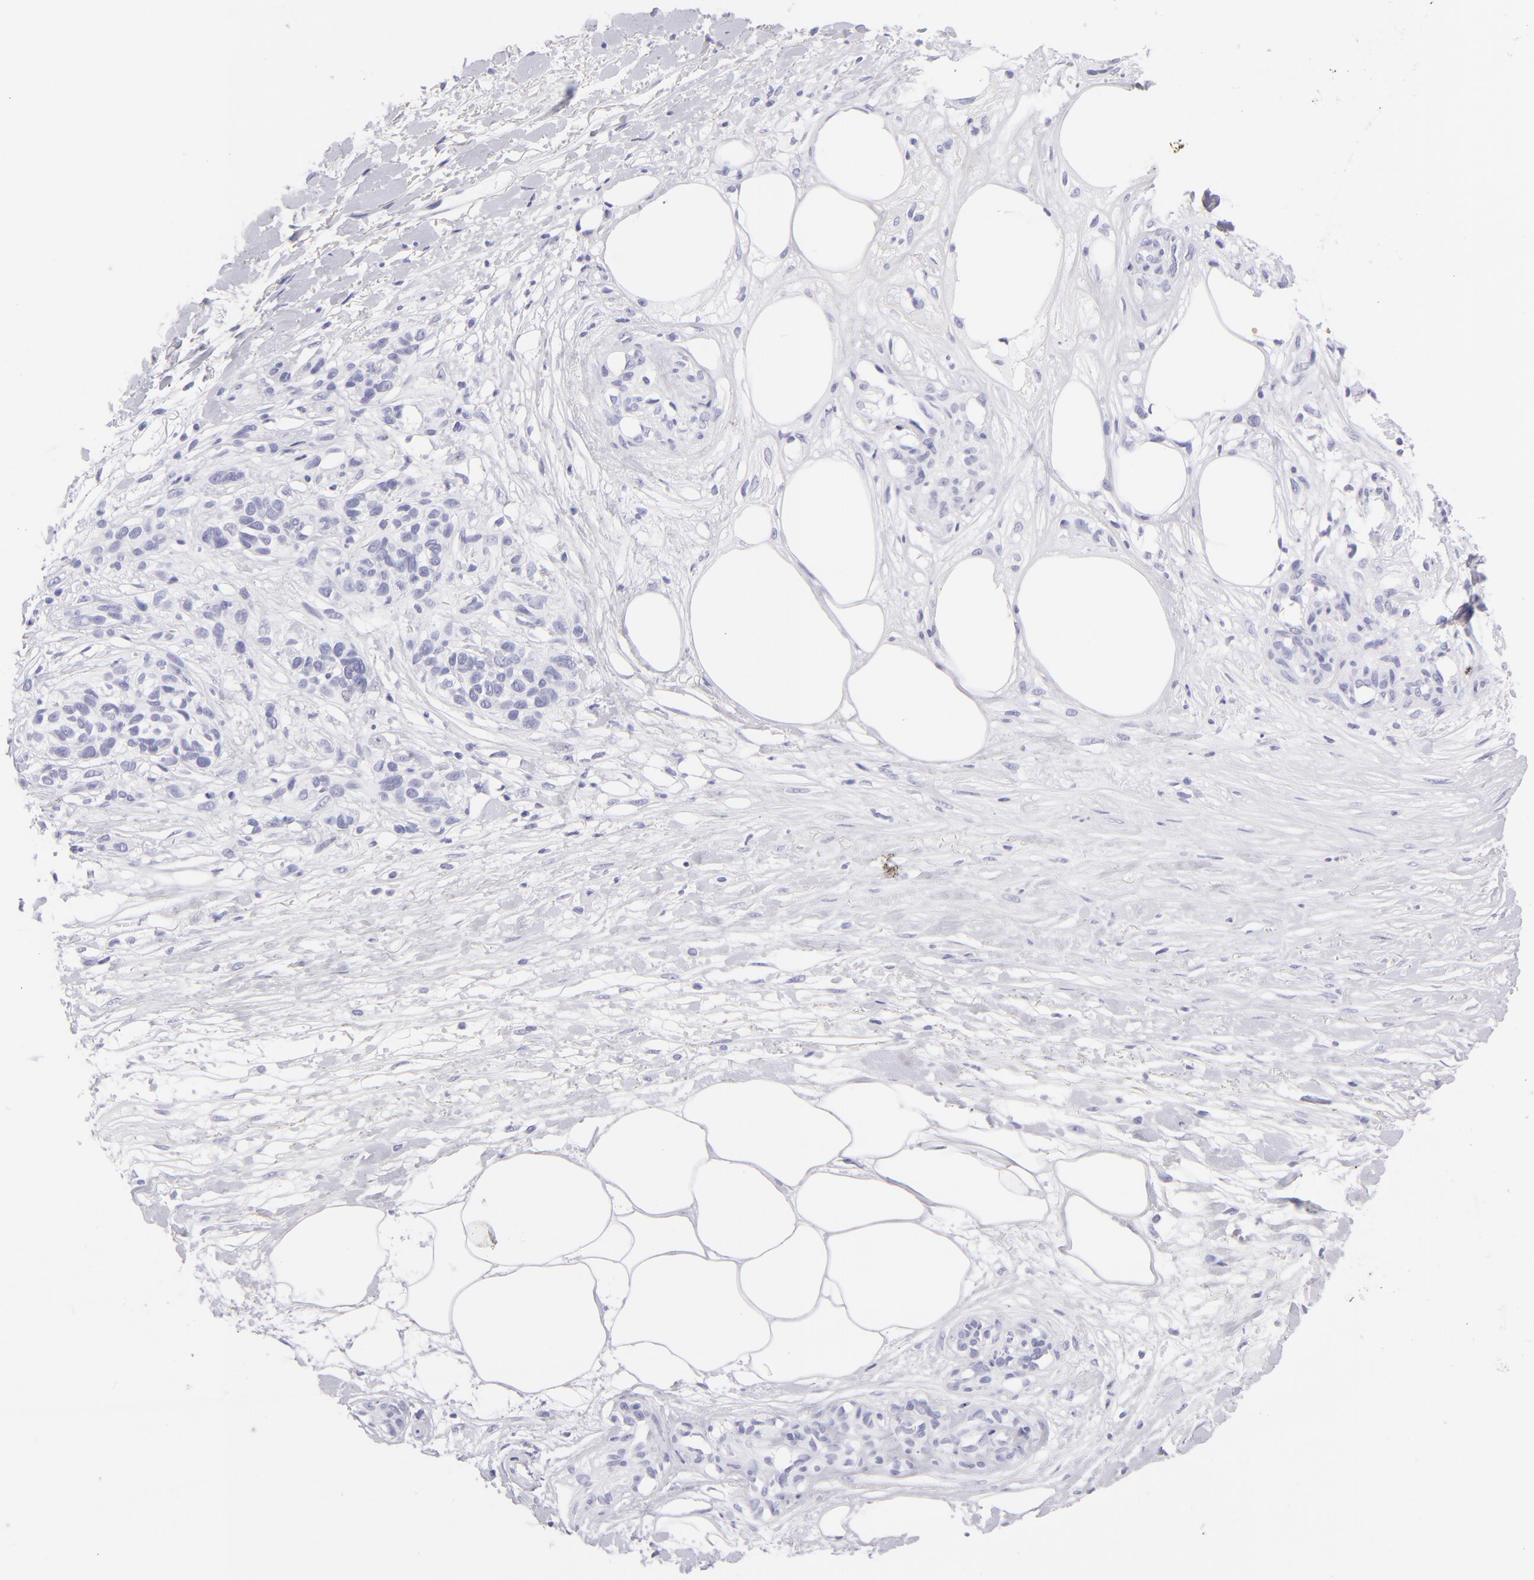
{"staining": {"intensity": "negative", "quantity": "none", "location": "none"}, "tissue": "melanoma", "cell_type": "Tumor cells", "image_type": "cancer", "snomed": [{"axis": "morphology", "description": "Malignant melanoma, NOS"}, {"axis": "topography", "description": "Skin"}], "caption": "This is an IHC histopathology image of malignant melanoma. There is no positivity in tumor cells.", "gene": "PRPH", "patient": {"sex": "female", "age": 85}}